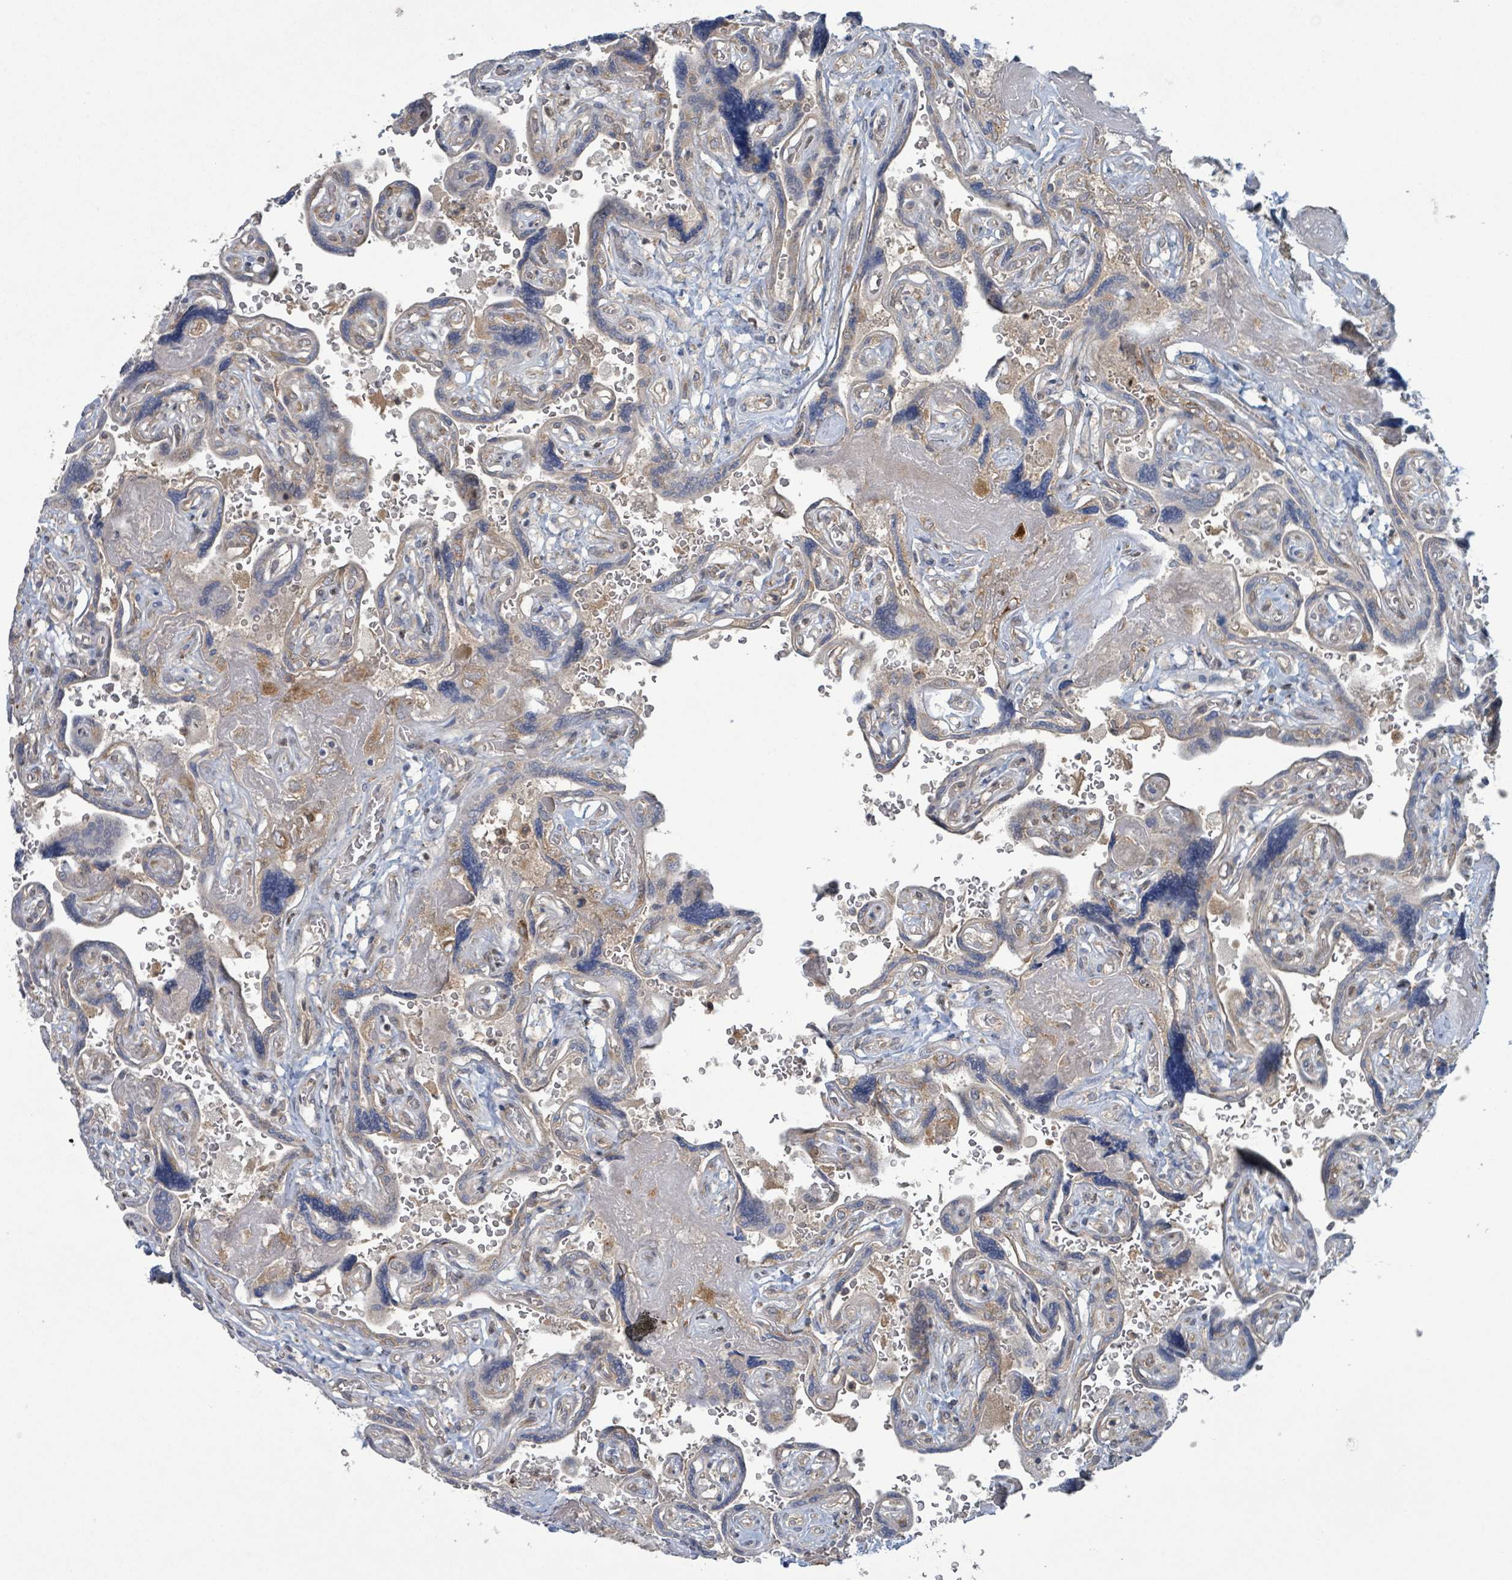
{"staining": {"intensity": "moderate", "quantity": "25%-75%", "location": "cytoplasmic/membranous"}, "tissue": "placenta", "cell_type": "Decidual cells", "image_type": "normal", "snomed": [{"axis": "morphology", "description": "Normal tissue, NOS"}, {"axis": "topography", "description": "Placenta"}], "caption": "Moderate cytoplasmic/membranous expression for a protein is present in about 25%-75% of decidual cells of normal placenta using immunohistochemistry (IHC).", "gene": "OR51E1", "patient": {"sex": "female", "age": 32}}